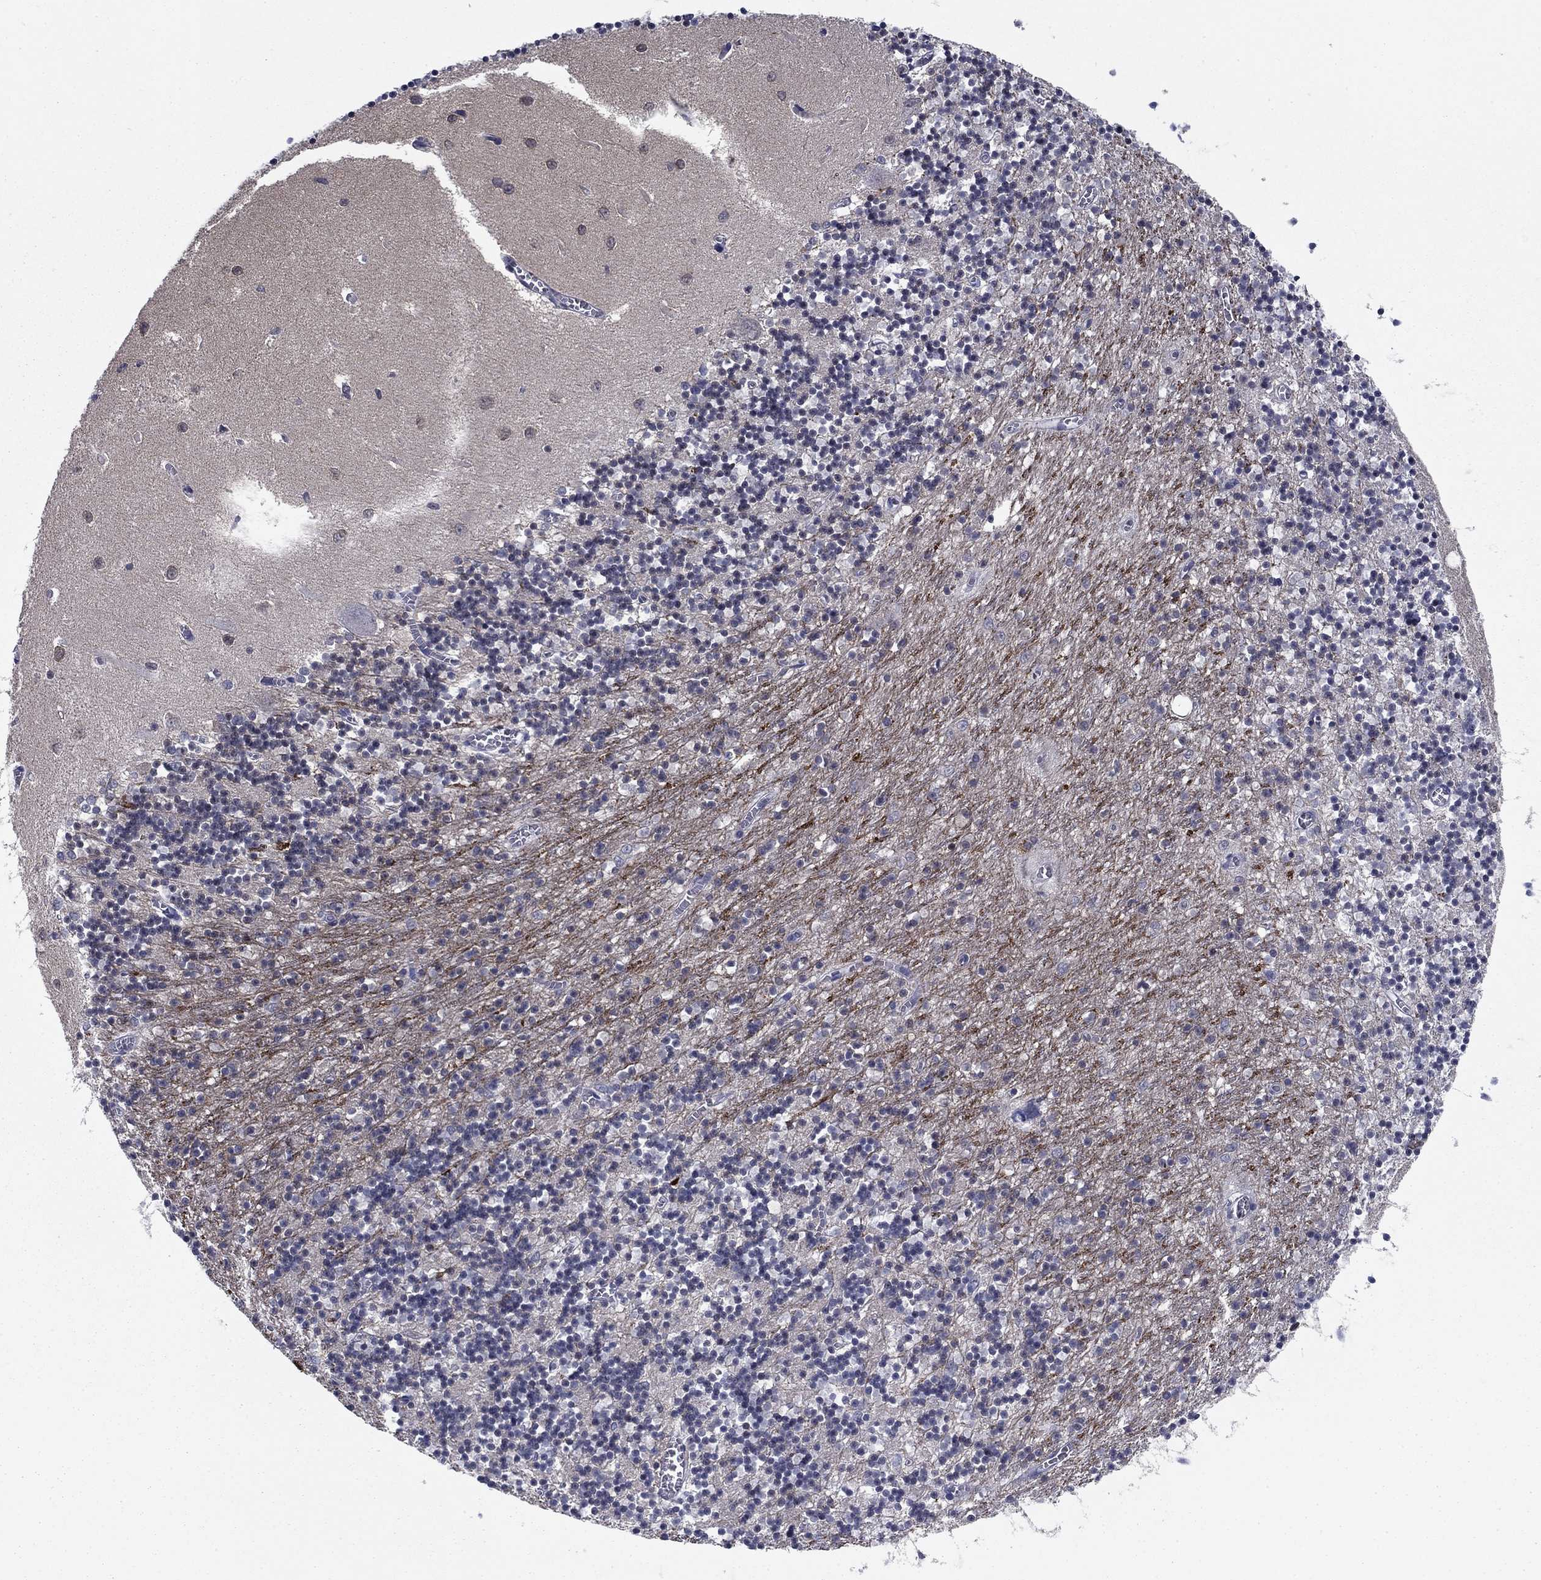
{"staining": {"intensity": "moderate", "quantity": "<25%", "location": "cytoplasmic/membranous"}, "tissue": "cerebellum", "cell_type": "Cells in granular layer", "image_type": "normal", "snomed": [{"axis": "morphology", "description": "Normal tissue, NOS"}, {"axis": "topography", "description": "Cerebellum"}], "caption": "Protein analysis of normal cerebellum reveals moderate cytoplasmic/membranous staining in about <25% of cells in granular layer. The protein is shown in brown color, while the nuclei are stained blue.", "gene": "STMN1", "patient": {"sex": "female", "age": 64}}